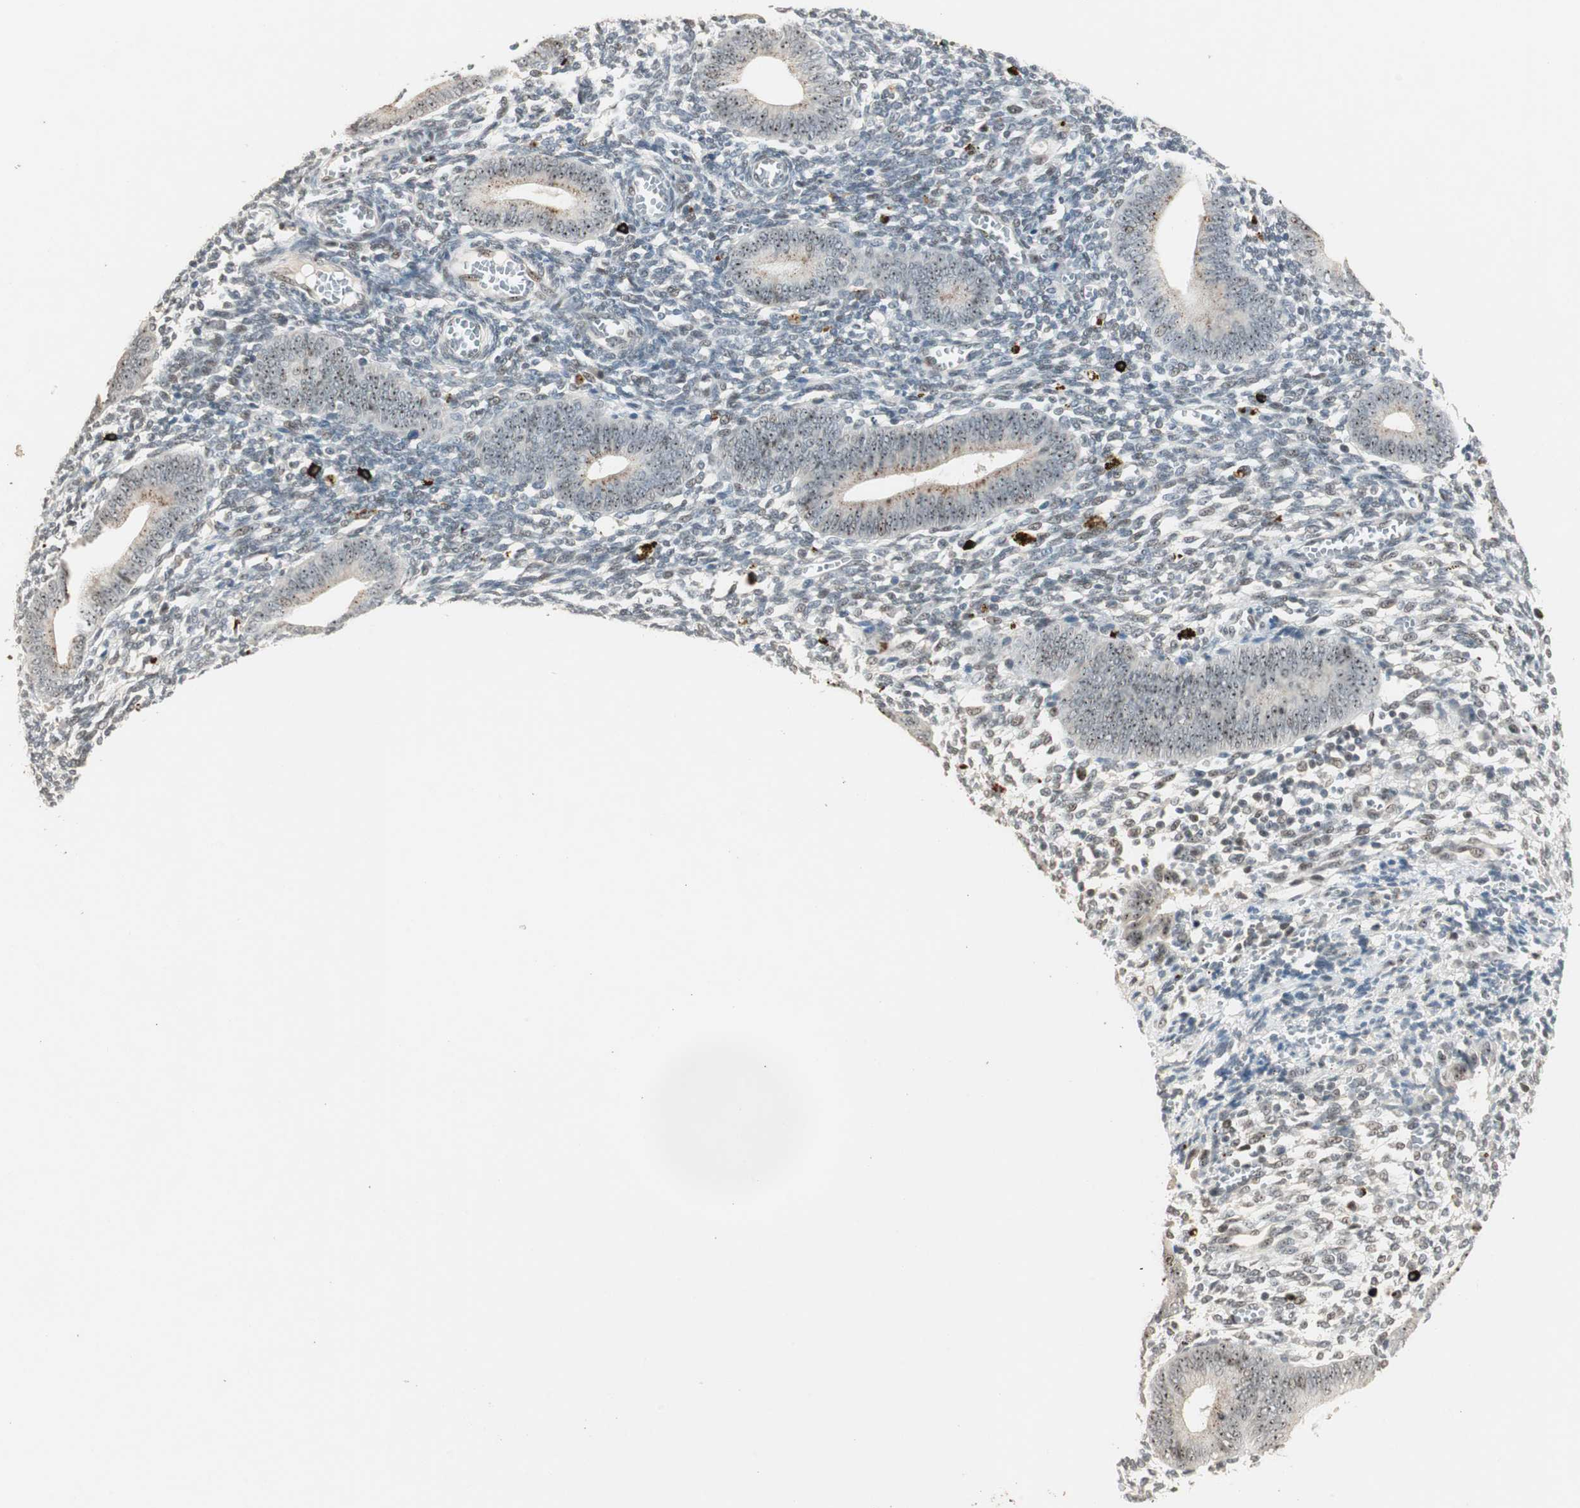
{"staining": {"intensity": "weak", "quantity": "25%-75%", "location": "nuclear"}, "tissue": "endometrium", "cell_type": "Cells in endometrial stroma", "image_type": "normal", "snomed": [{"axis": "morphology", "description": "Normal tissue, NOS"}, {"axis": "topography", "description": "Uterus"}, {"axis": "topography", "description": "Endometrium"}], "caption": "Cells in endometrial stroma demonstrate low levels of weak nuclear staining in about 25%-75% of cells in unremarkable human endometrium.", "gene": "ETV4", "patient": {"sex": "female", "age": 33}}